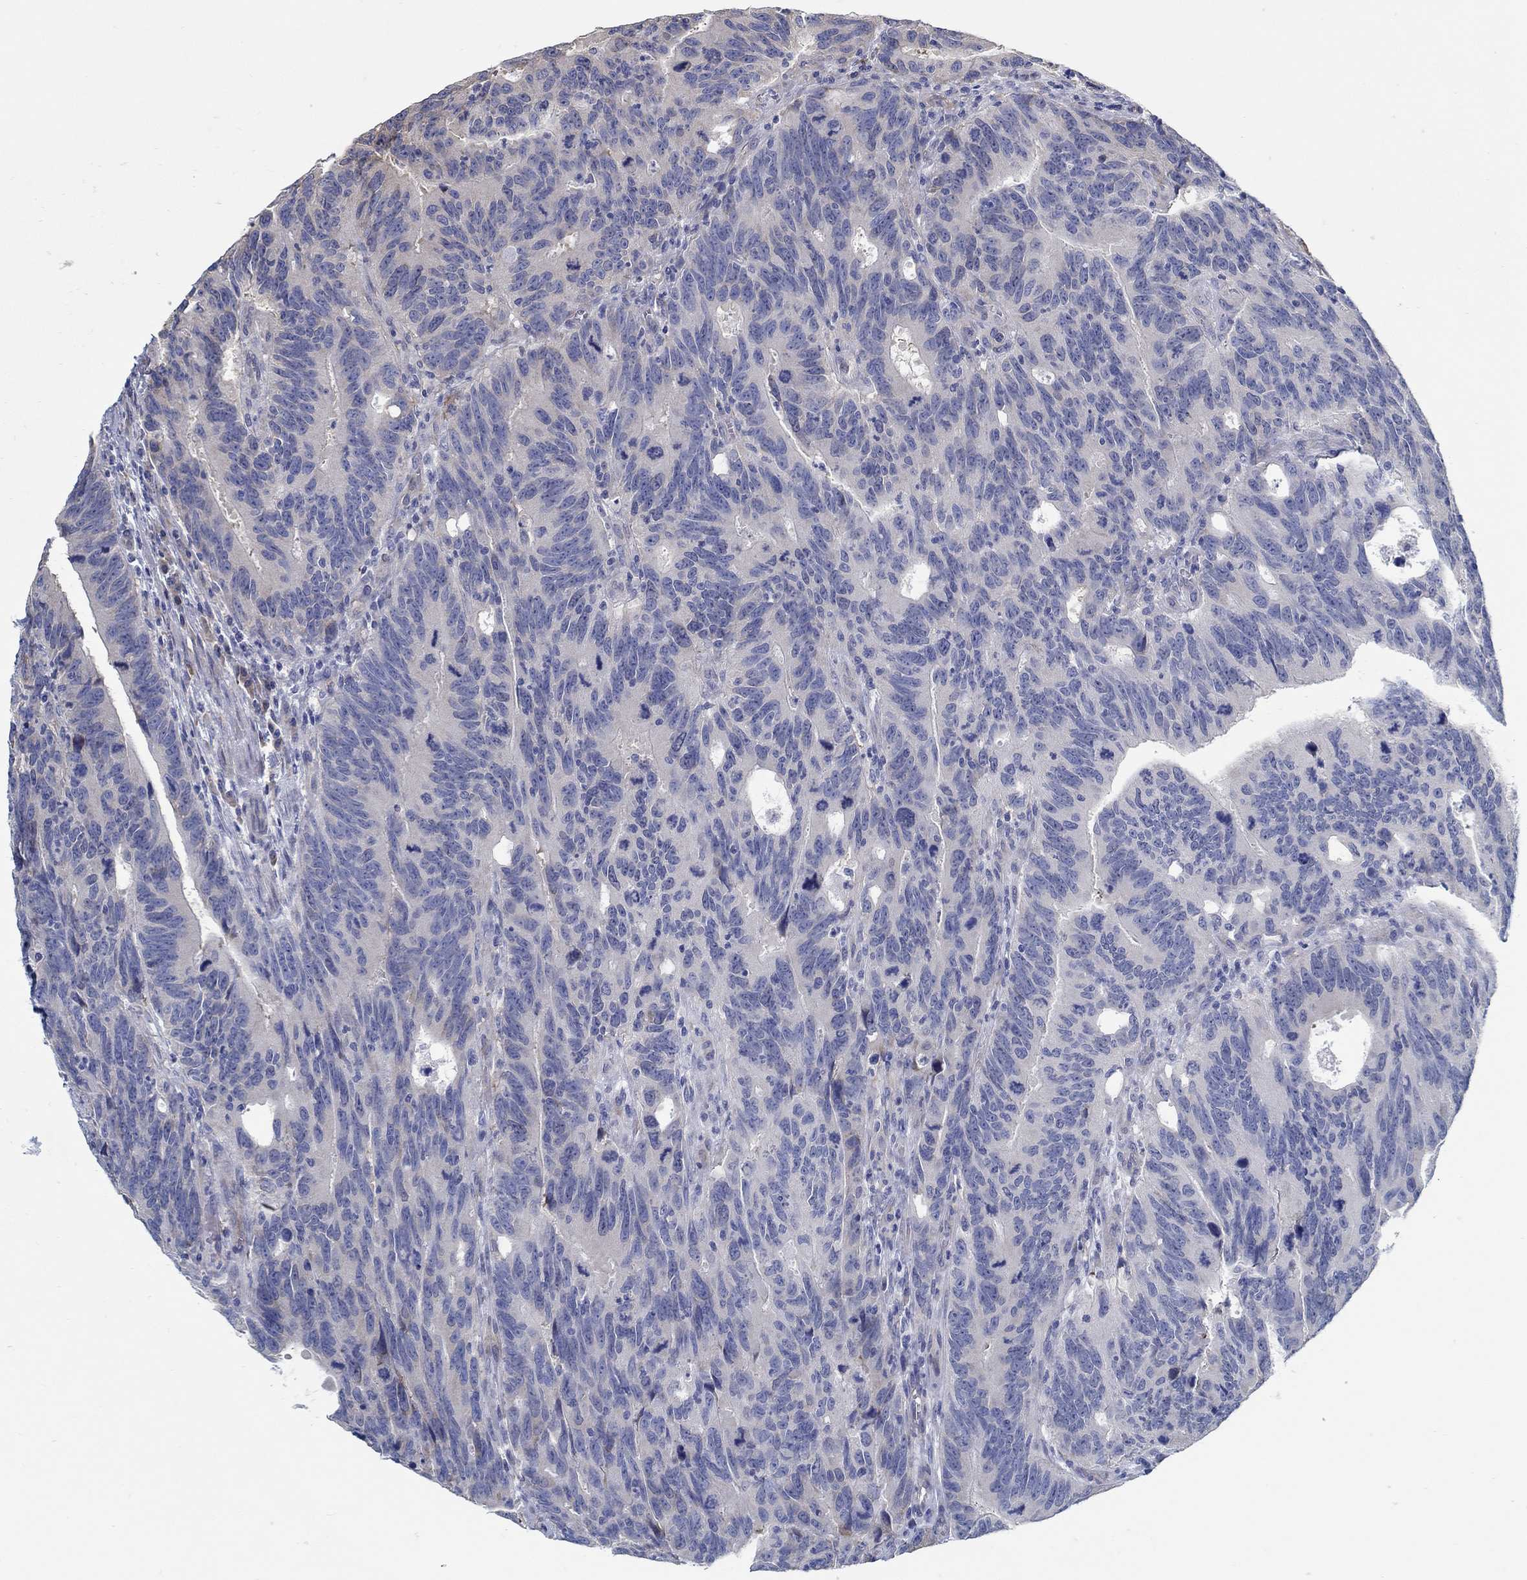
{"staining": {"intensity": "negative", "quantity": "none", "location": "none"}, "tissue": "colorectal cancer", "cell_type": "Tumor cells", "image_type": "cancer", "snomed": [{"axis": "morphology", "description": "Adenocarcinoma, NOS"}, {"axis": "topography", "description": "Colon"}], "caption": "The histopathology image reveals no significant expression in tumor cells of colorectal cancer (adenocarcinoma).", "gene": "C15orf39", "patient": {"sex": "female", "age": 77}}